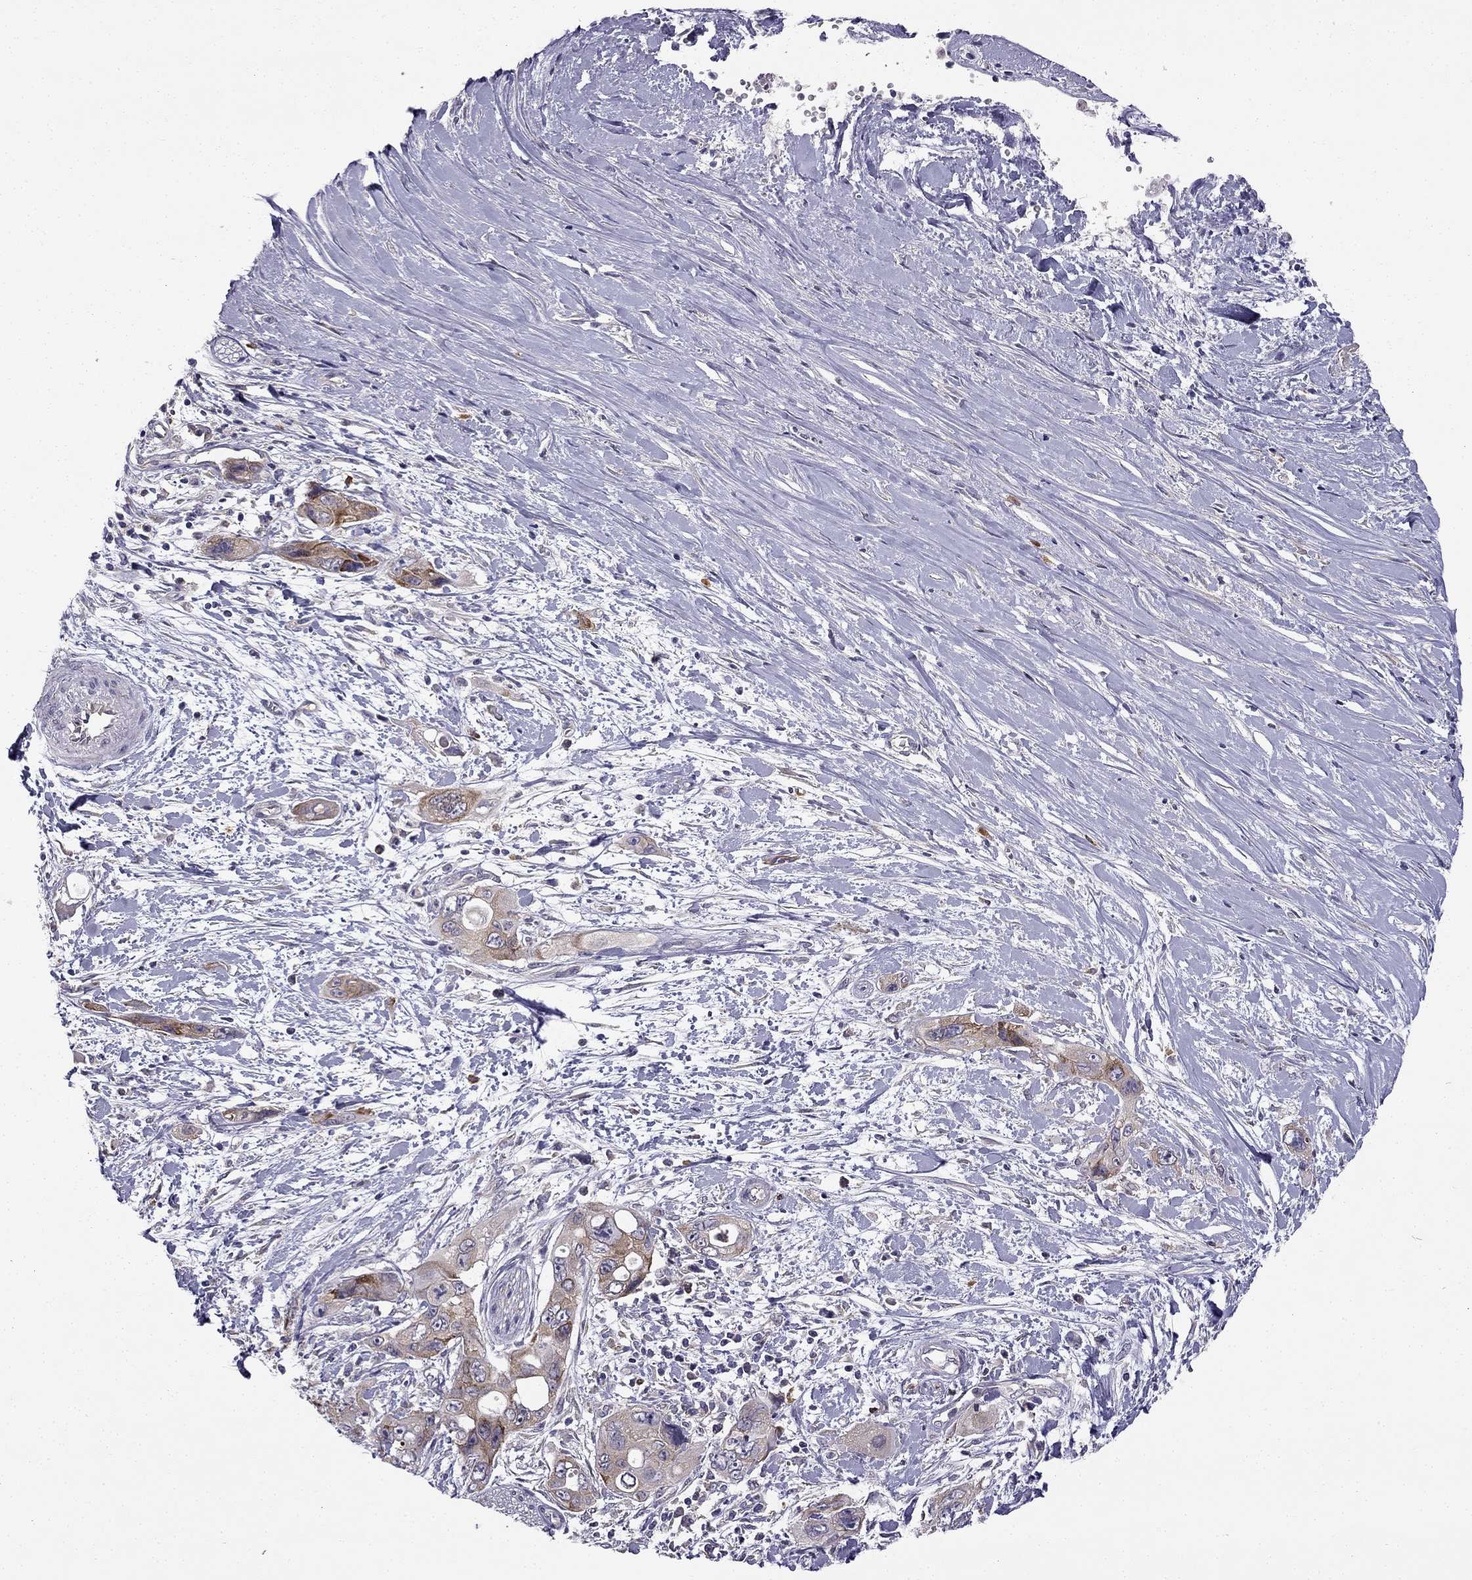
{"staining": {"intensity": "moderate", "quantity": "<25%", "location": "cytoplasmic/membranous"}, "tissue": "pancreatic cancer", "cell_type": "Tumor cells", "image_type": "cancer", "snomed": [{"axis": "morphology", "description": "Adenocarcinoma, NOS"}, {"axis": "topography", "description": "Pancreas"}], "caption": "IHC photomicrograph of neoplastic tissue: adenocarcinoma (pancreatic) stained using IHC exhibits low levels of moderate protein expression localized specifically in the cytoplasmic/membranous of tumor cells, appearing as a cytoplasmic/membranous brown color.", "gene": "STXBP5", "patient": {"sex": "male", "age": 47}}